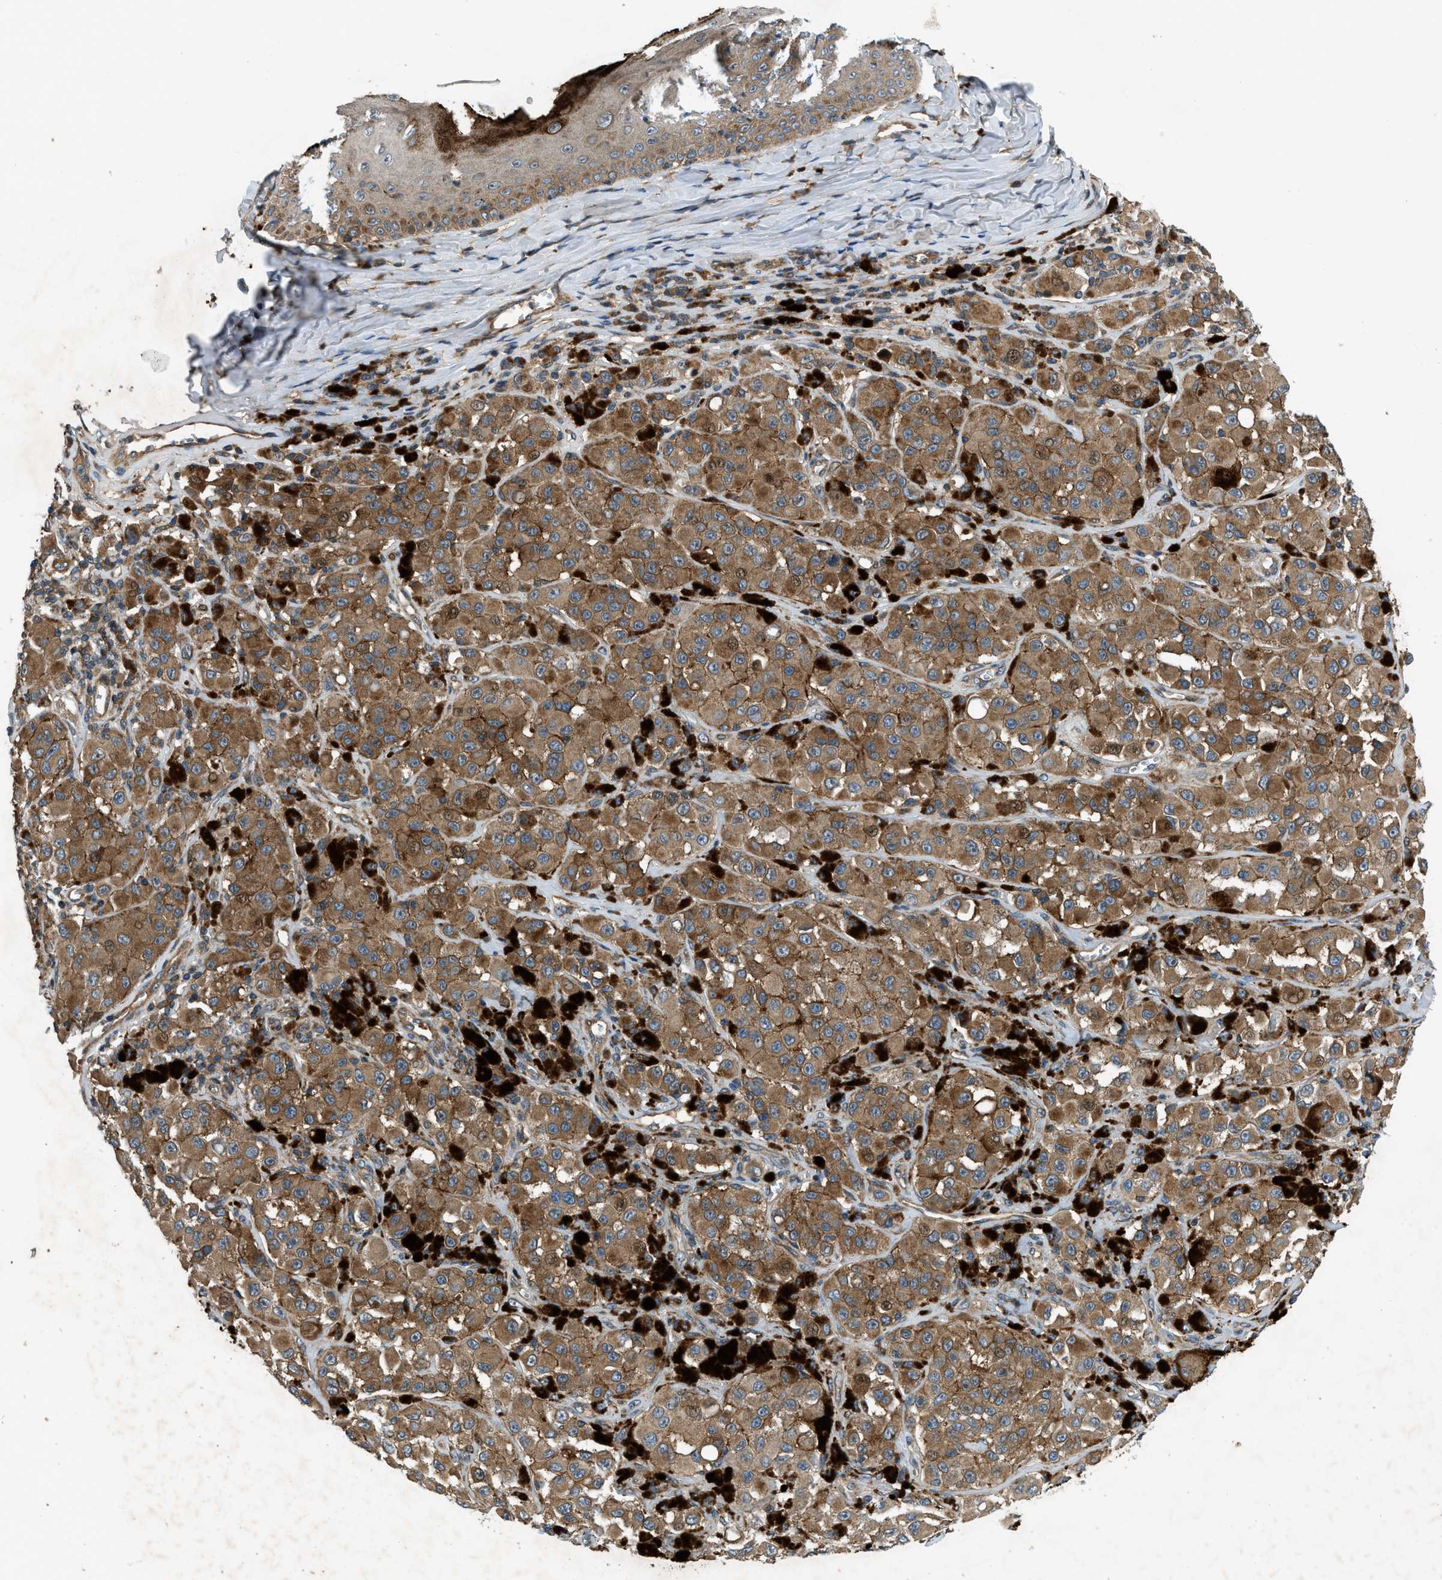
{"staining": {"intensity": "moderate", "quantity": ">75%", "location": "cytoplasmic/membranous"}, "tissue": "melanoma", "cell_type": "Tumor cells", "image_type": "cancer", "snomed": [{"axis": "morphology", "description": "Malignant melanoma, NOS"}, {"axis": "topography", "description": "Skin"}], "caption": "IHC (DAB (3,3'-diaminobenzidine)) staining of malignant melanoma exhibits moderate cytoplasmic/membranous protein expression in approximately >75% of tumor cells.", "gene": "CNNM3", "patient": {"sex": "male", "age": 84}}